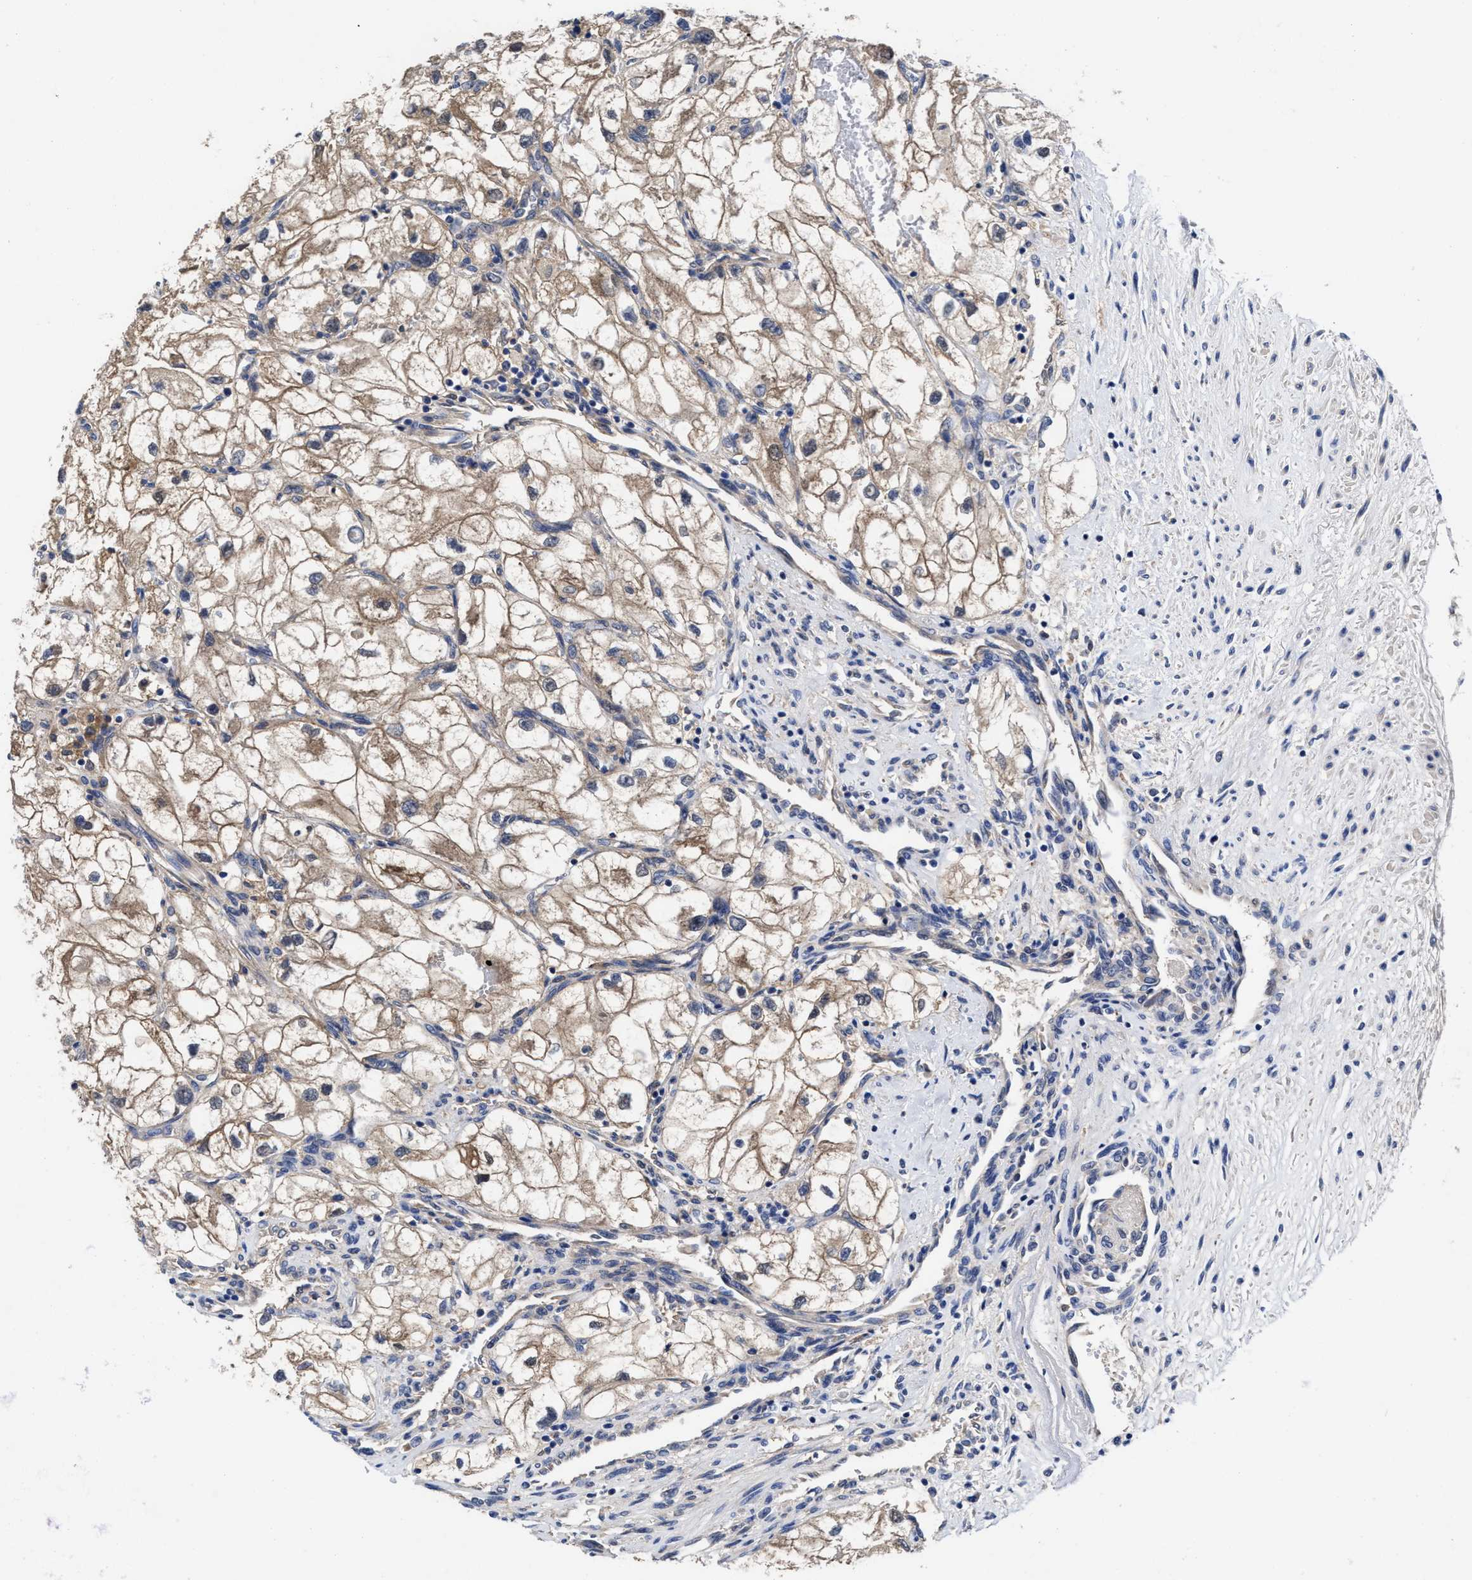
{"staining": {"intensity": "moderate", "quantity": ">75%", "location": "cytoplasmic/membranous"}, "tissue": "renal cancer", "cell_type": "Tumor cells", "image_type": "cancer", "snomed": [{"axis": "morphology", "description": "Adenocarcinoma, NOS"}, {"axis": "topography", "description": "Kidney"}], "caption": "DAB immunohistochemical staining of adenocarcinoma (renal) exhibits moderate cytoplasmic/membranous protein expression in approximately >75% of tumor cells.", "gene": "TXNDC17", "patient": {"sex": "female", "age": 70}}